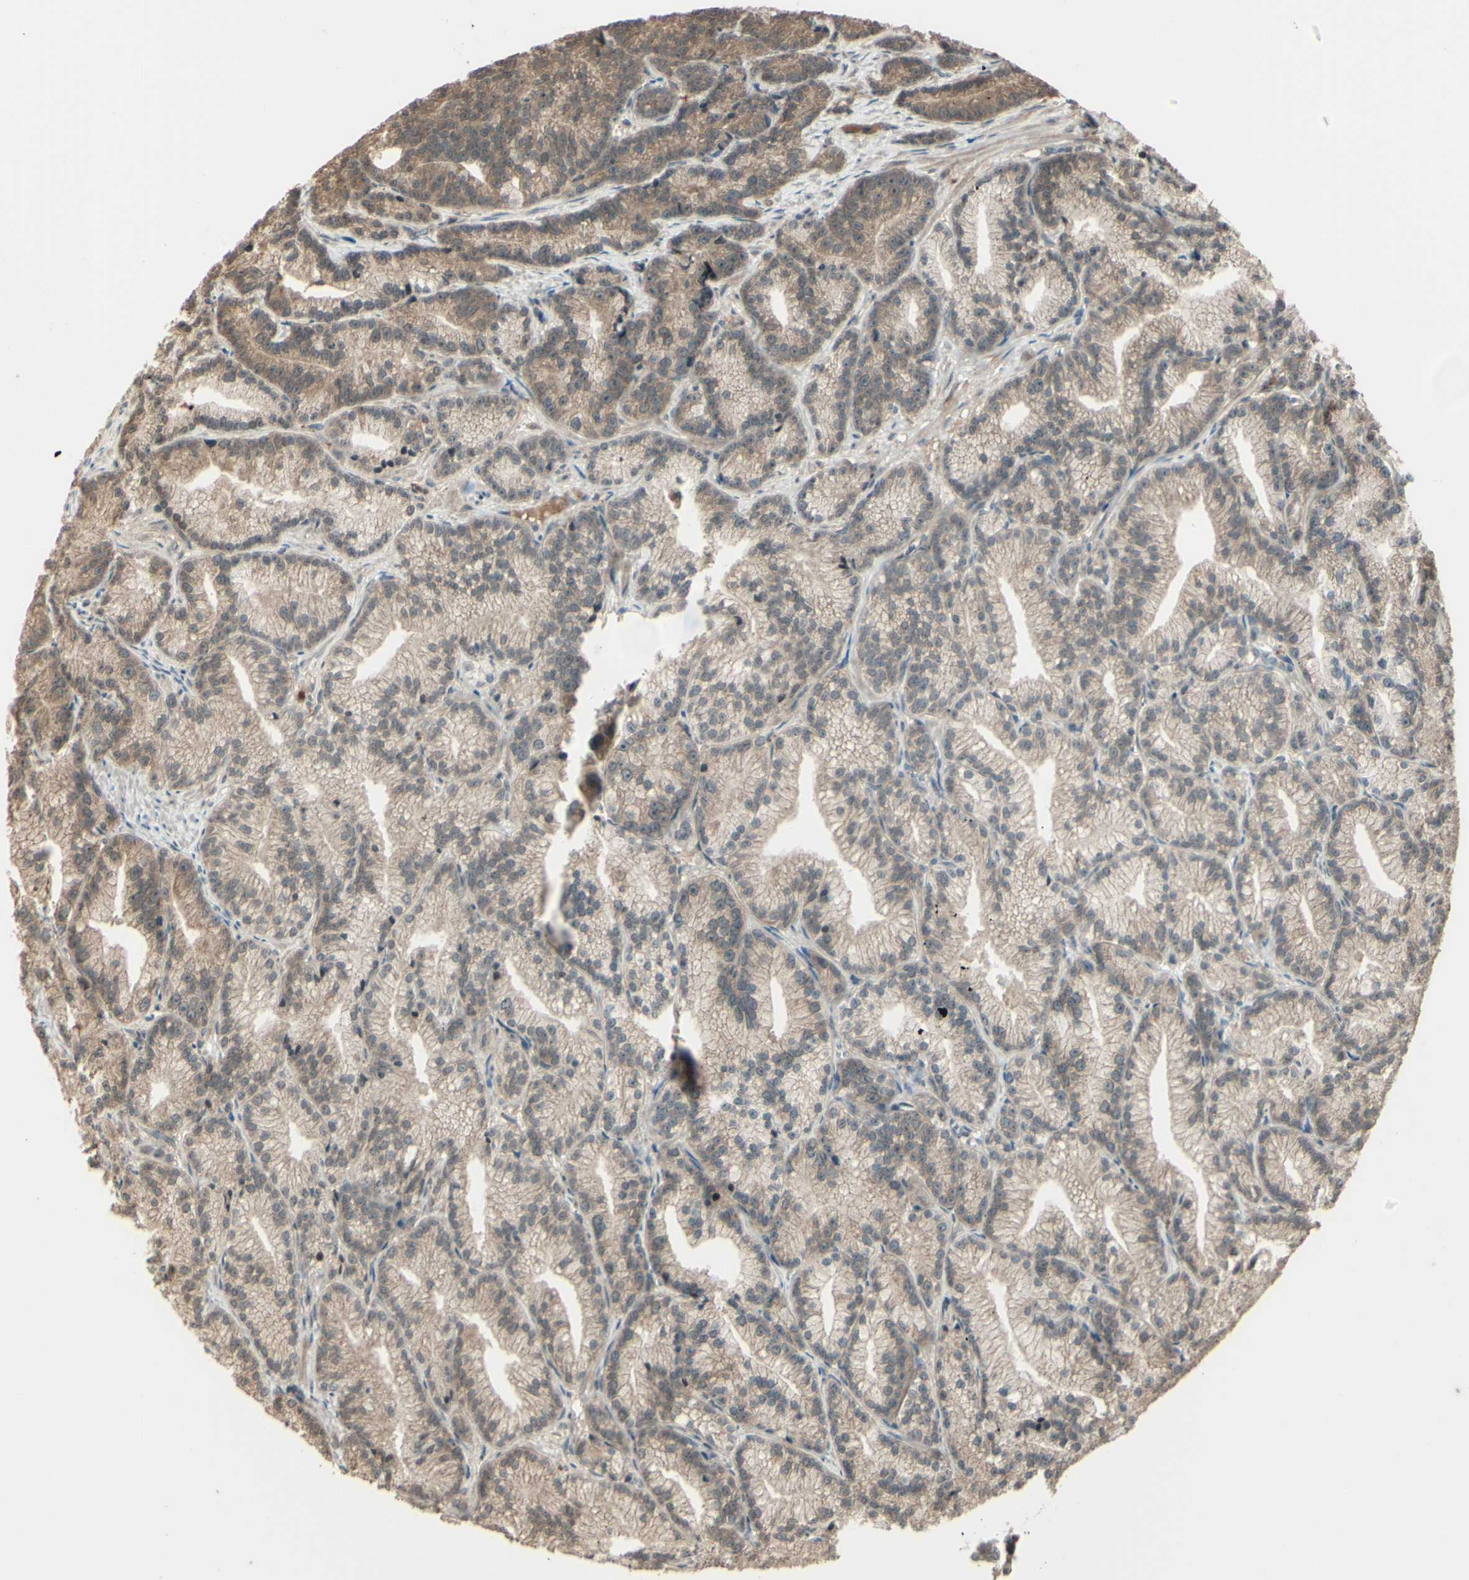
{"staining": {"intensity": "weak", "quantity": ">75%", "location": "cytoplasmic/membranous"}, "tissue": "prostate cancer", "cell_type": "Tumor cells", "image_type": "cancer", "snomed": [{"axis": "morphology", "description": "Adenocarcinoma, Low grade"}, {"axis": "topography", "description": "Prostate"}], "caption": "Immunohistochemistry (IHC) image of human low-grade adenocarcinoma (prostate) stained for a protein (brown), which exhibits low levels of weak cytoplasmic/membranous expression in about >75% of tumor cells.", "gene": "GNAS", "patient": {"sex": "male", "age": 89}}